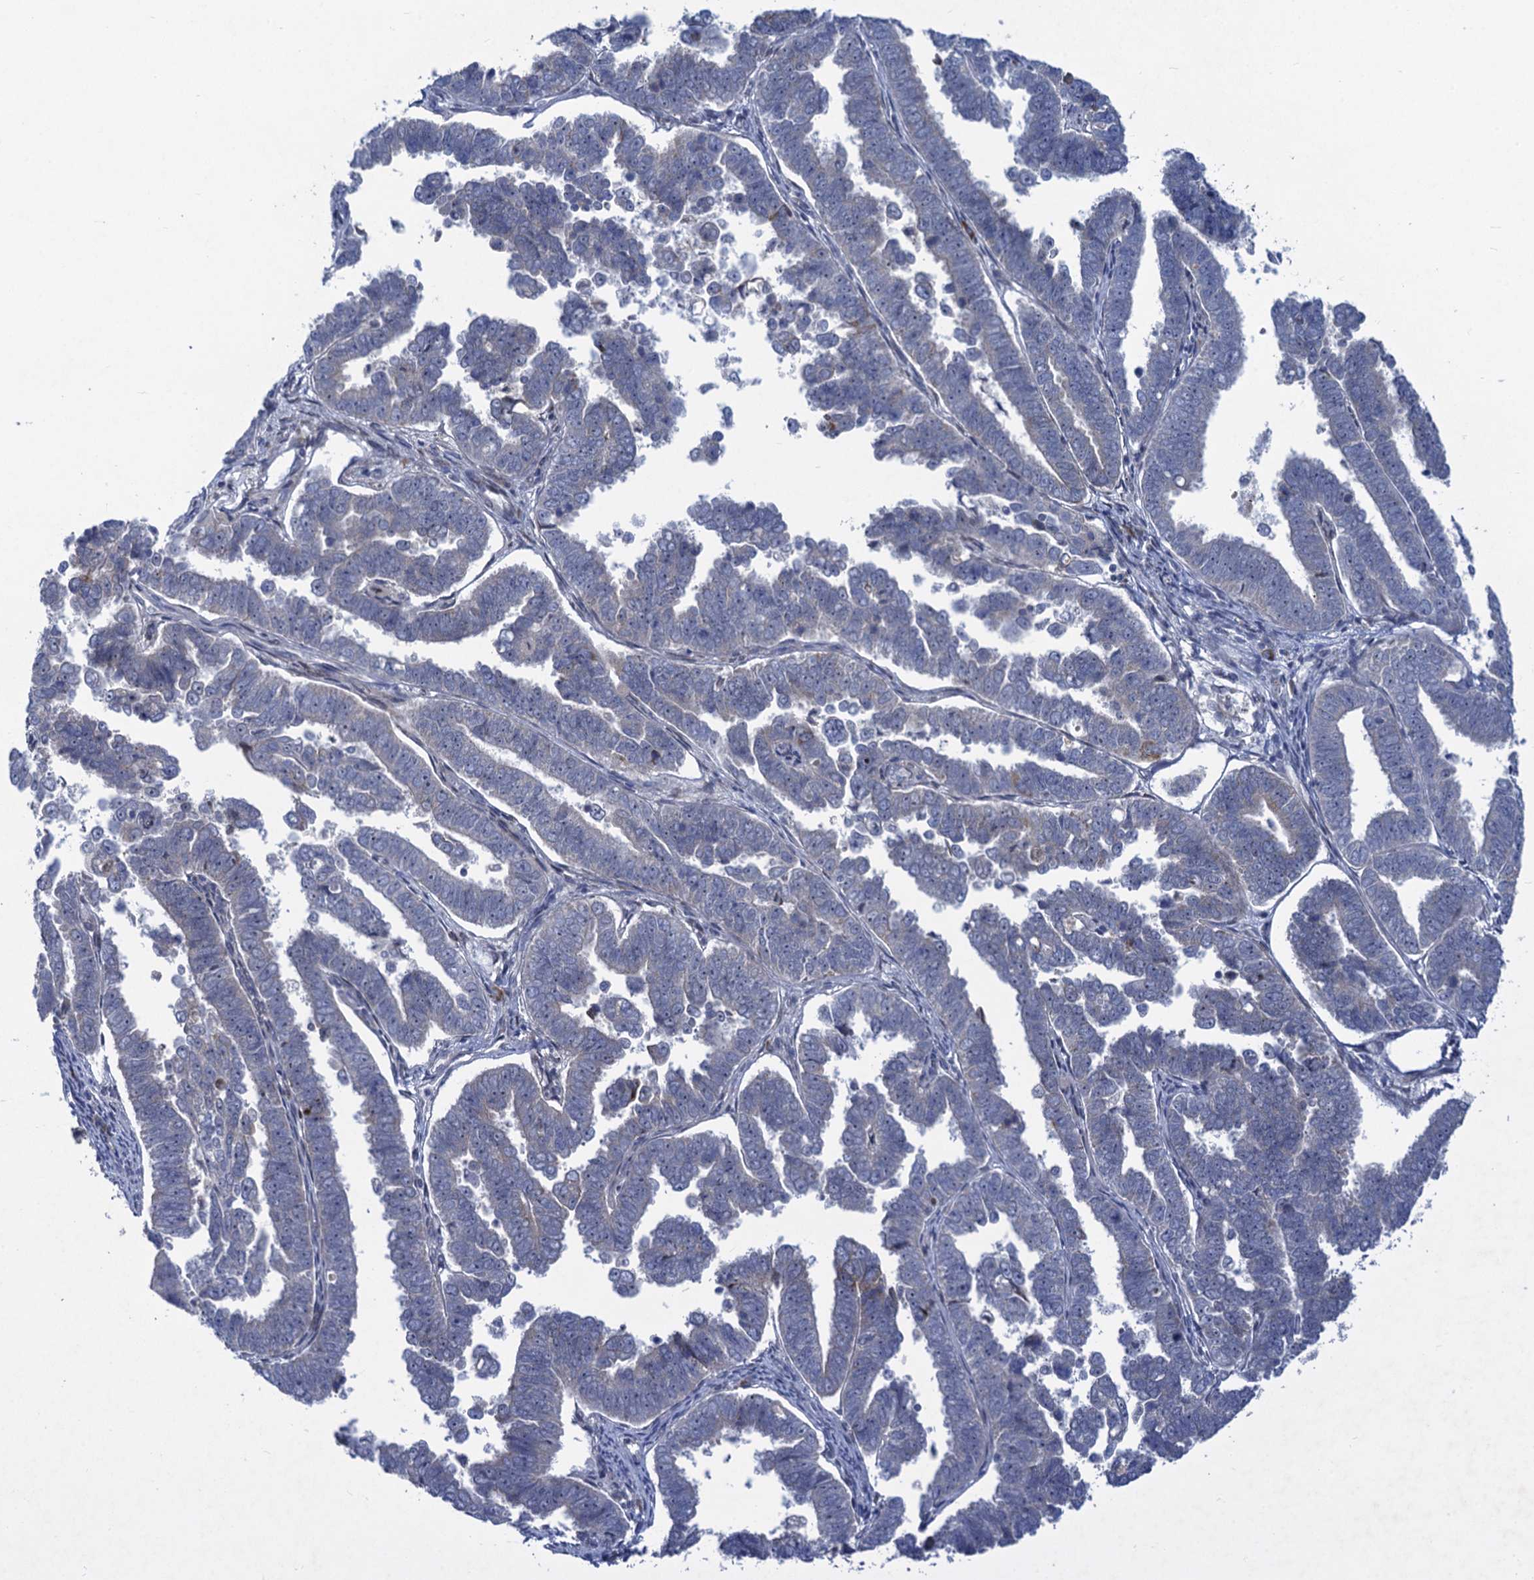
{"staining": {"intensity": "negative", "quantity": "none", "location": "none"}, "tissue": "endometrial cancer", "cell_type": "Tumor cells", "image_type": "cancer", "snomed": [{"axis": "morphology", "description": "Adenocarcinoma, NOS"}, {"axis": "topography", "description": "Endometrium"}], "caption": "DAB immunohistochemical staining of human endometrial adenocarcinoma demonstrates no significant expression in tumor cells.", "gene": "QPCTL", "patient": {"sex": "female", "age": 75}}